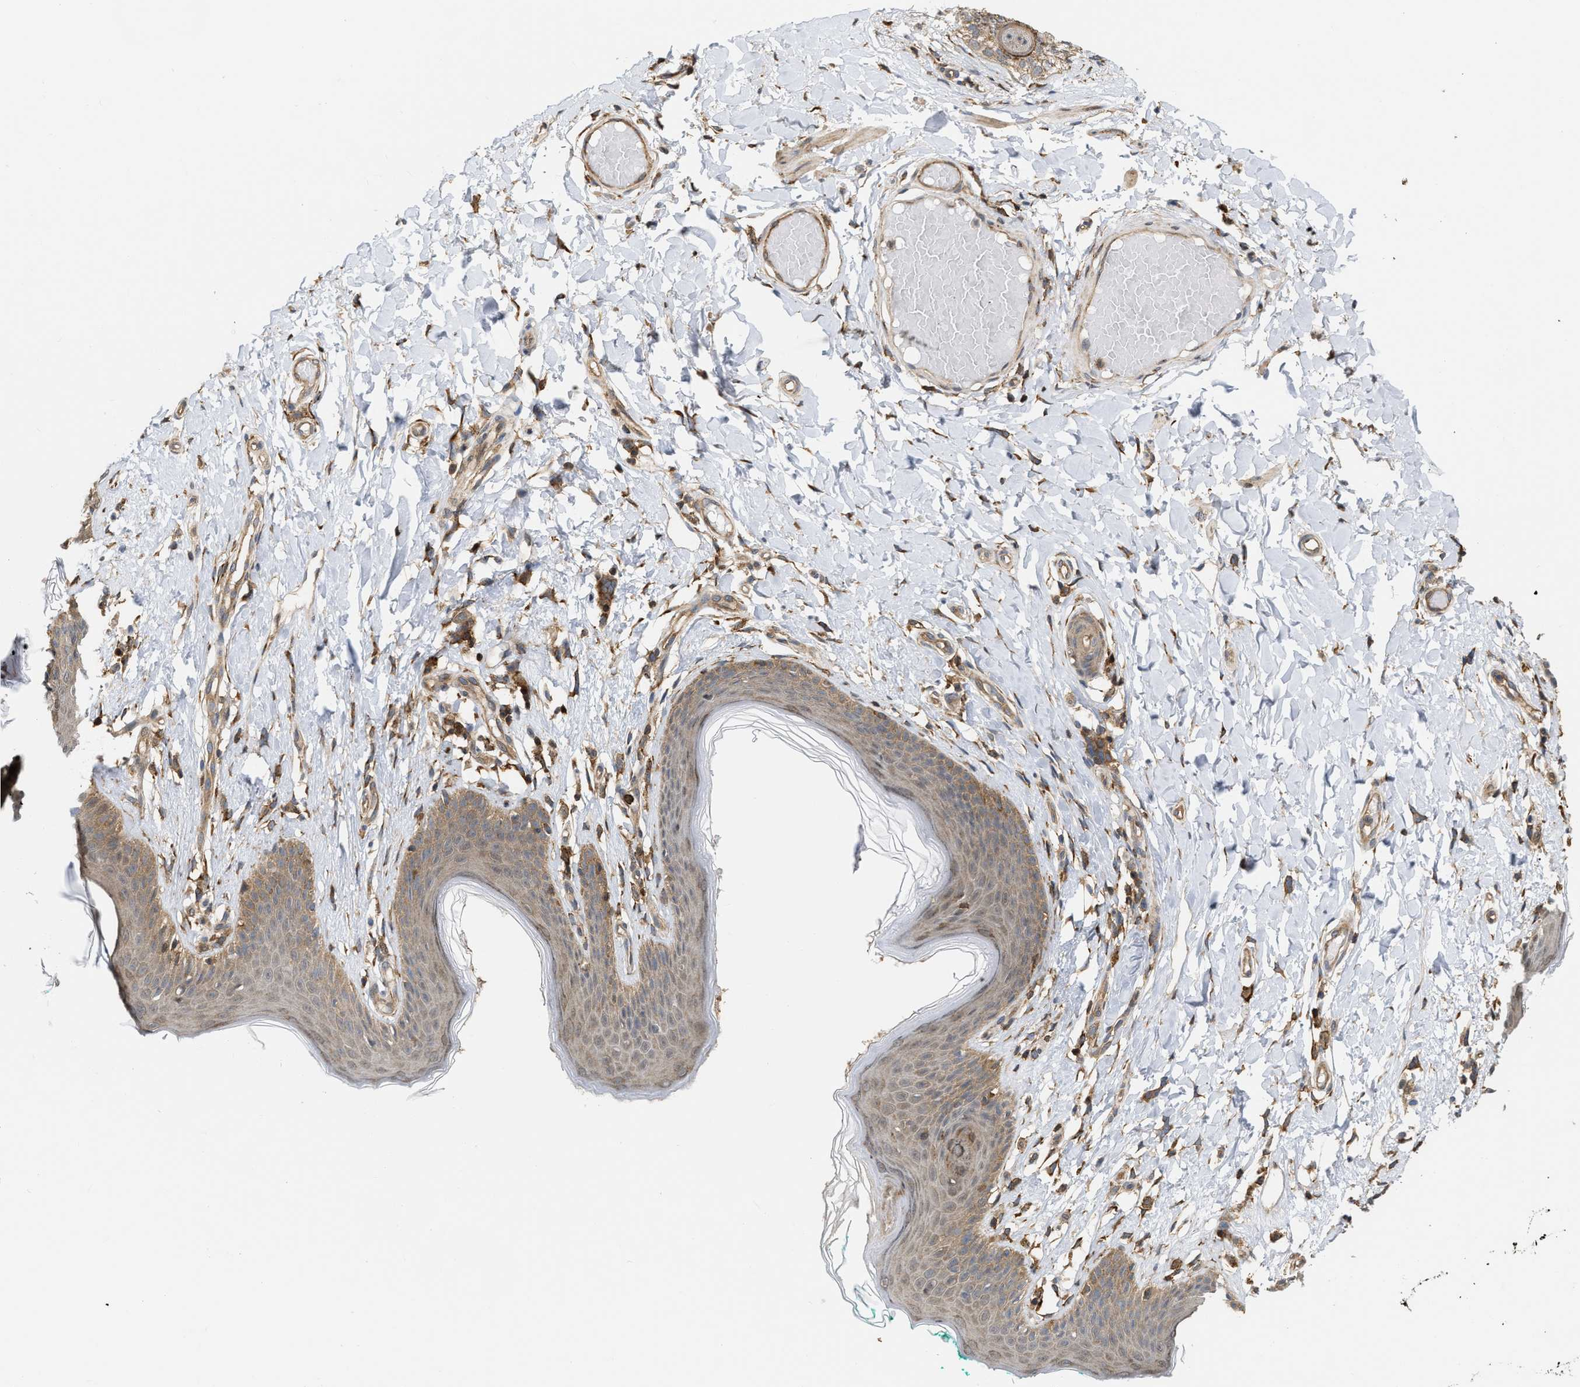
{"staining": {"intensity": "moderate", "quantity": ">75%", "location": "cytoplasmic/membranous"}, "tissue": "skin", "cell_type": "Epidermal cells", "image_type": "normal", "snomed": [{"axis": "morphology", "description": "Normal tissue, NOS"}, {"axis": "topography", "description": "Vulva"}], "caption": "High-magnification brightfield microscopy of unremarkable skin stained with DAB (3,3'-diaminobenzidine) (brown) and counterstained with hematoxylin (blue). epidermal cells exhibit moderate cytoplasmic/membranous positivity is appreciated in about>75% of cells. (DAB IHC, brown staining for protein, blue staining for nuclei).", "gene": "IQCE", "patient": {"sex": "female", "age": 66}}